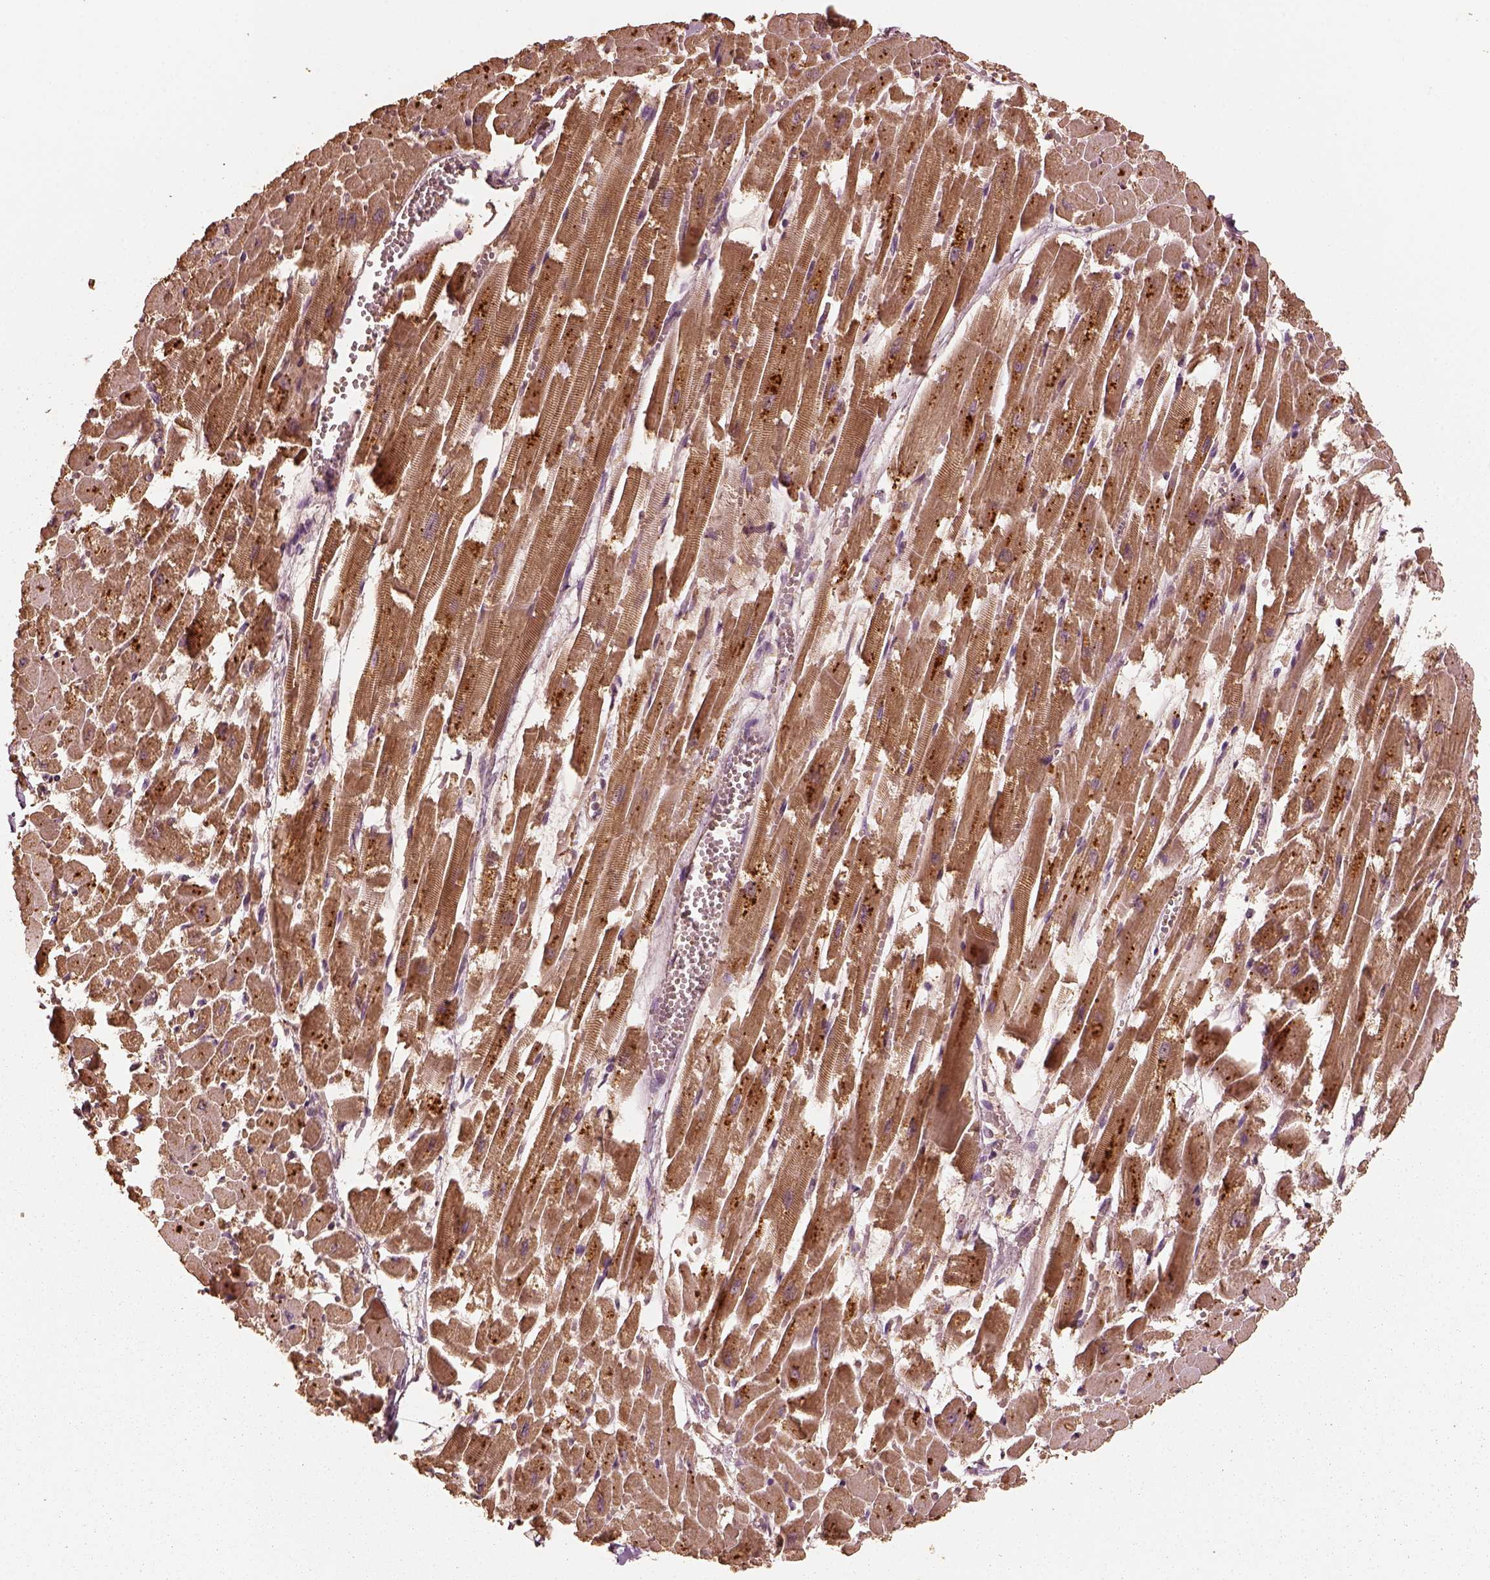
{"staining": {"intensity": "strong", "quantity": ">75%", "location": "cytoplasmic/membranous"}, "tissue": "heart muscle", "cell_type": "Cardiomyocytes", "image_type": "normal", "snomed": [{"axis": "morphology", "description": "Normal tissue, NOS"}, {"axis": "topography", "description": "Heart"}], "caption": "Immunohistochemical staining of benign heart muscle shows high levels of strong cytoplasmic/membranous positivity in approximately >75% of cardiomyocytes.", "gene": "PTGES2", "patient": {"sex": "female", "age": 52}}